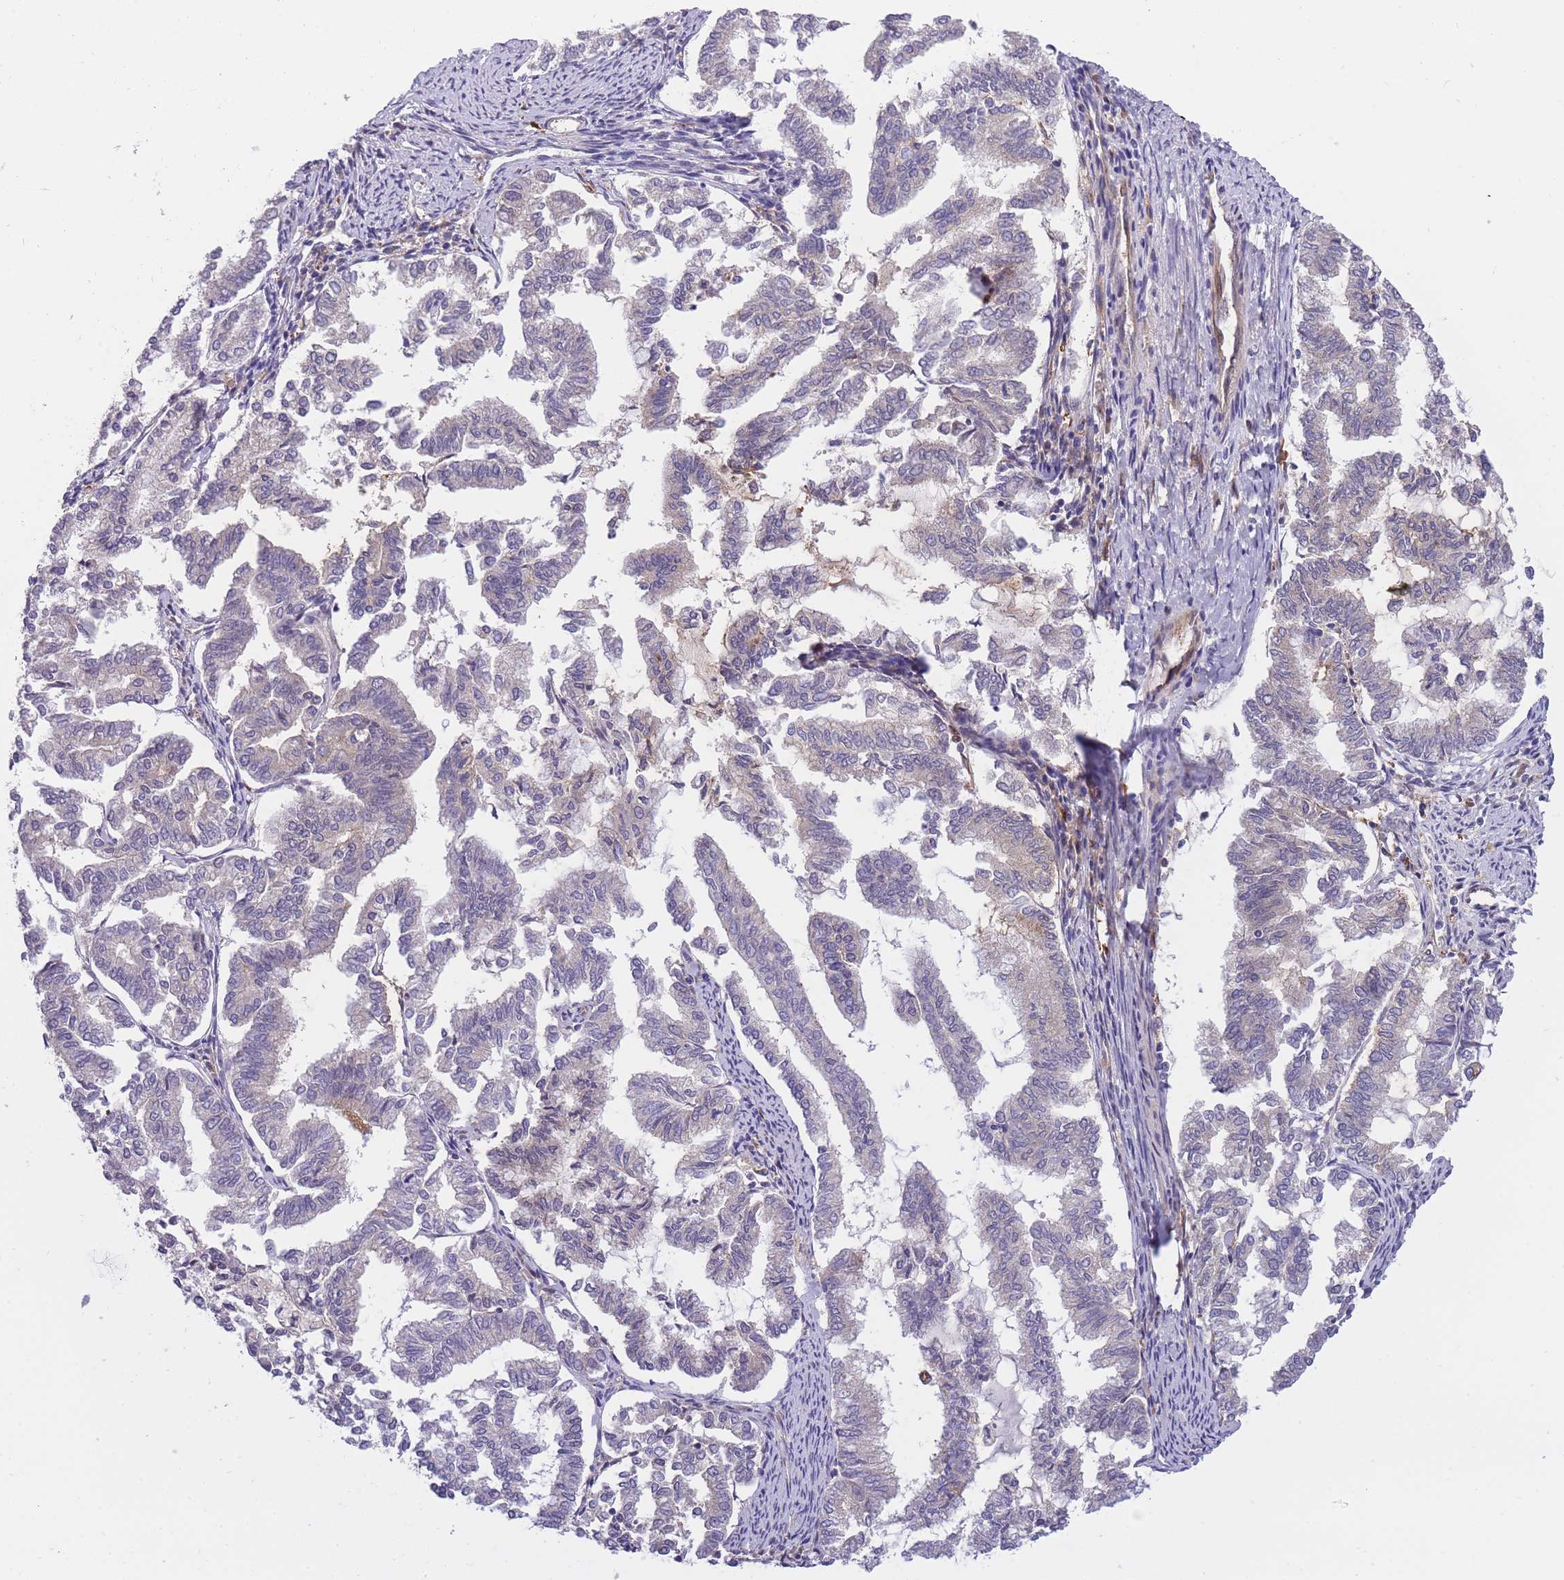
{"staining": {"intensity": "negative", "quantity": "none", "location": "none"}, "tissue": "endometrial cancer", "cell_type": "Tumor cells", "image_type": "cancer", "snomed": [{"axis": "morphology", "description": "Adenocarcinoma, NOS"}, {"axis": "topography", "description": "Endometrium"}], "caption": "Immunohistochemistry of human endometrial cancer (adenocarcinoma) shows no positivity in tumor cells.", "gene": "CRYGN", "patient": {"sex": "female", "age": 79}}